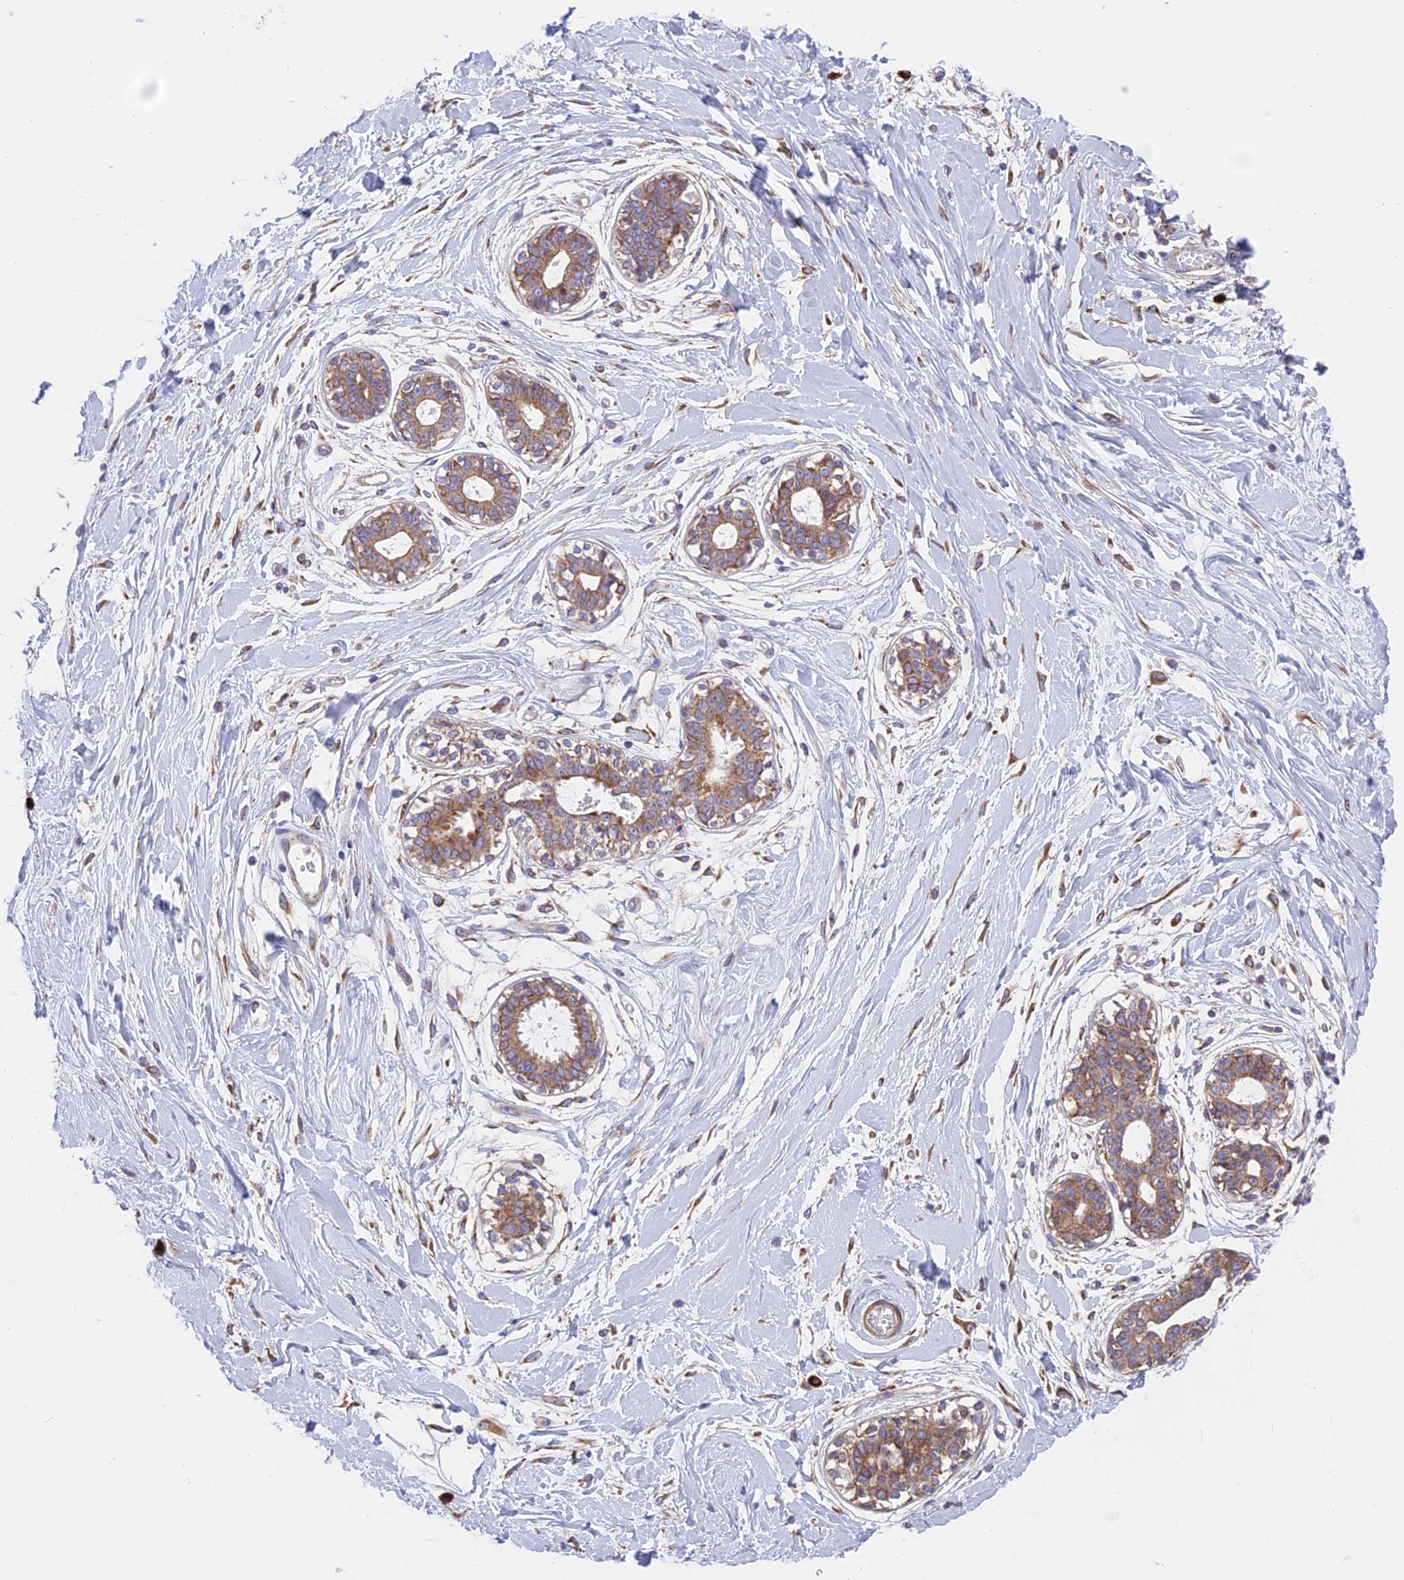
{"staining": {"intensity": "negative", "quantity": "none", "location": "none"}, "tissue": "breast", "cell_type": "Adipocytes", "image_type": "normal", "snomed": [{"axis": "morphology", "description": "Normal tissue, NOS"}, {"axis": "topography", "description": "Breast"}], "caption": "A photomicrograph of breast stained for a protein exhibits no brown staining in adipocytes. Nuclei are stained in blue.", "gene": "TBC1D20", "patient": {"sex": "female", "age": 45}}